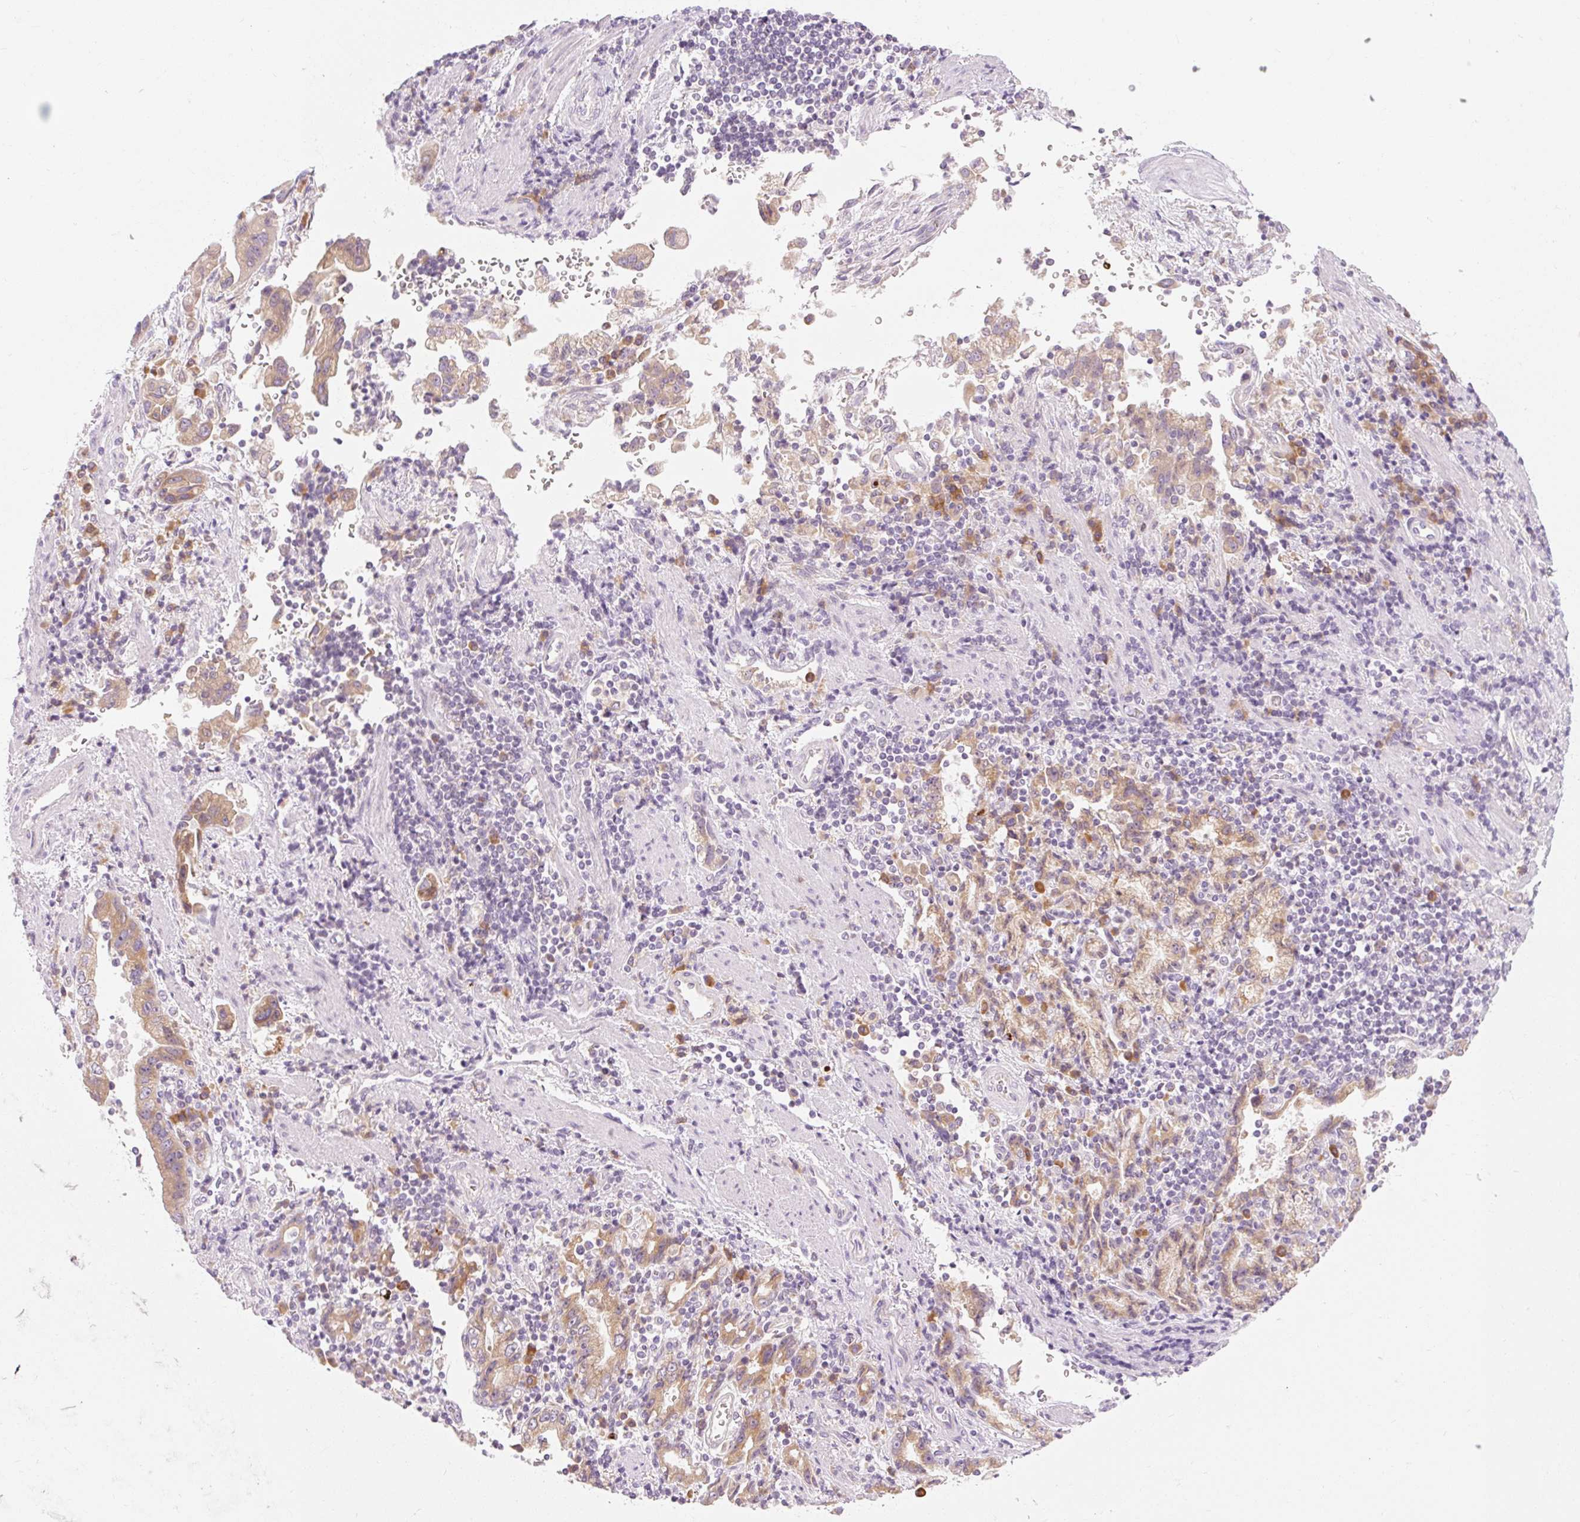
{"staining": {"intensity": "weak", "quantity": ">75%", "location": "cytoplasmic/membranous"}, "tissue": "stomach cancer", "cell_type": "Tumor cells", "image_type": "cancer", "snomed": [{"axis": "morphology", "description": "Adenocarcinoma, NOS"}, {"axis": "topography", "description": "Stomach"}], "caption": "This photomicrograph exhibits immunohistochemistry (IHC) staining of human stomach cancer, with low weak cytoplasmic/membranous expression in about >75% of tumor cells.", "gene": "MYO1D", "patient": {"sex": "male", "age": 62}}